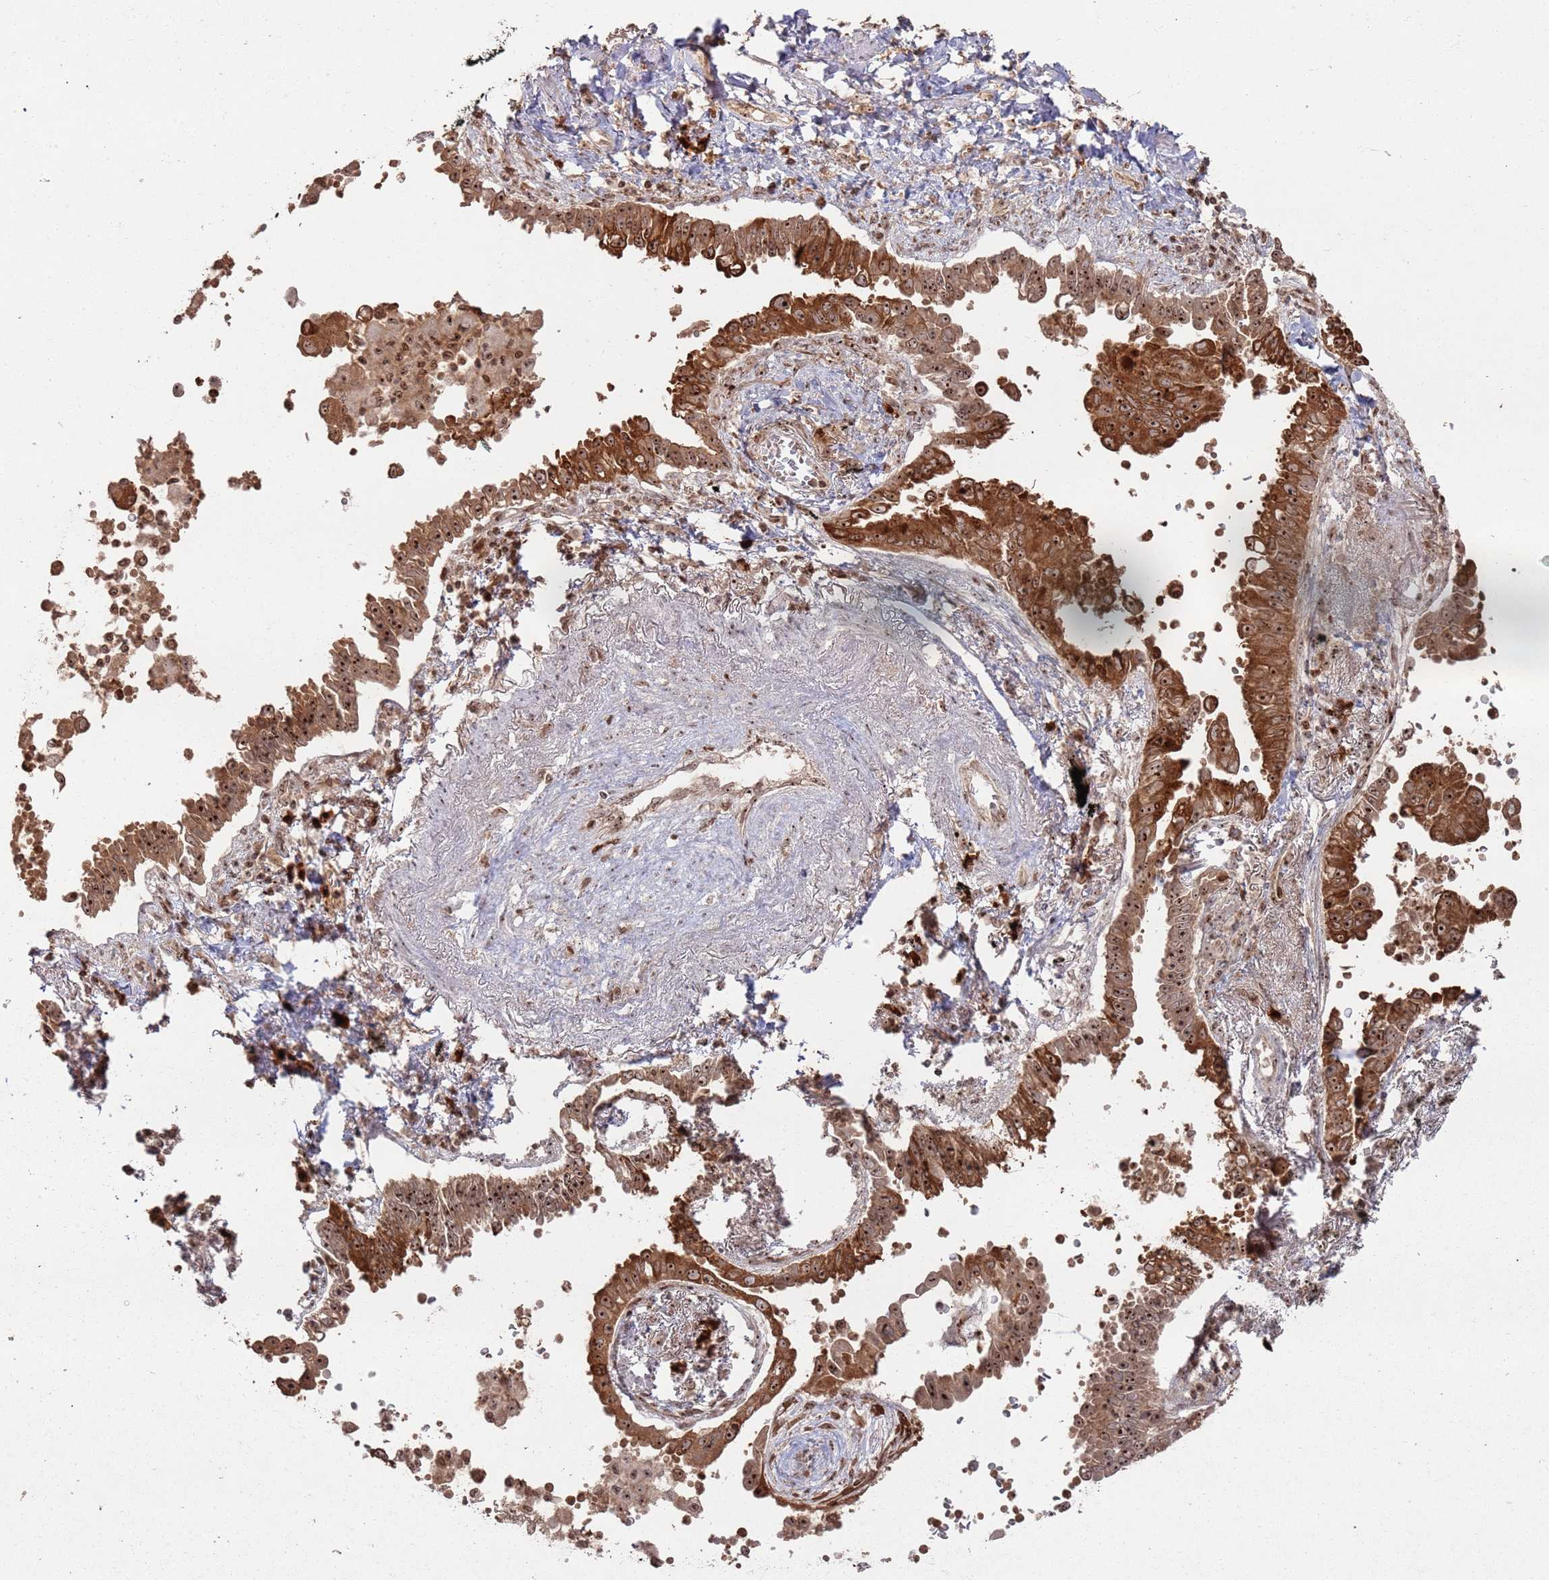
{"staining": {"intensity": "strong", "quantity": ">75%", "location": "cytoplasmic/membranous,nuclear"}, "tissue": "lung cancer", "cell_type": "Tumor cells", "image_type": "cancer", "snomed": [{"axis": "morphology", "description": "Adenocarcinoma, NOS"}, {"axis": "topography", "description": "Lung"}], "caption": "Approximately >75% of tumor cells in lung cancer reveal strong cytoplasmic/membranous and nuclear protein staining as visualized by brown immunohistochemical staining.", "gene": "UTP11", "patient": {"sex": "male", "age": 67}}